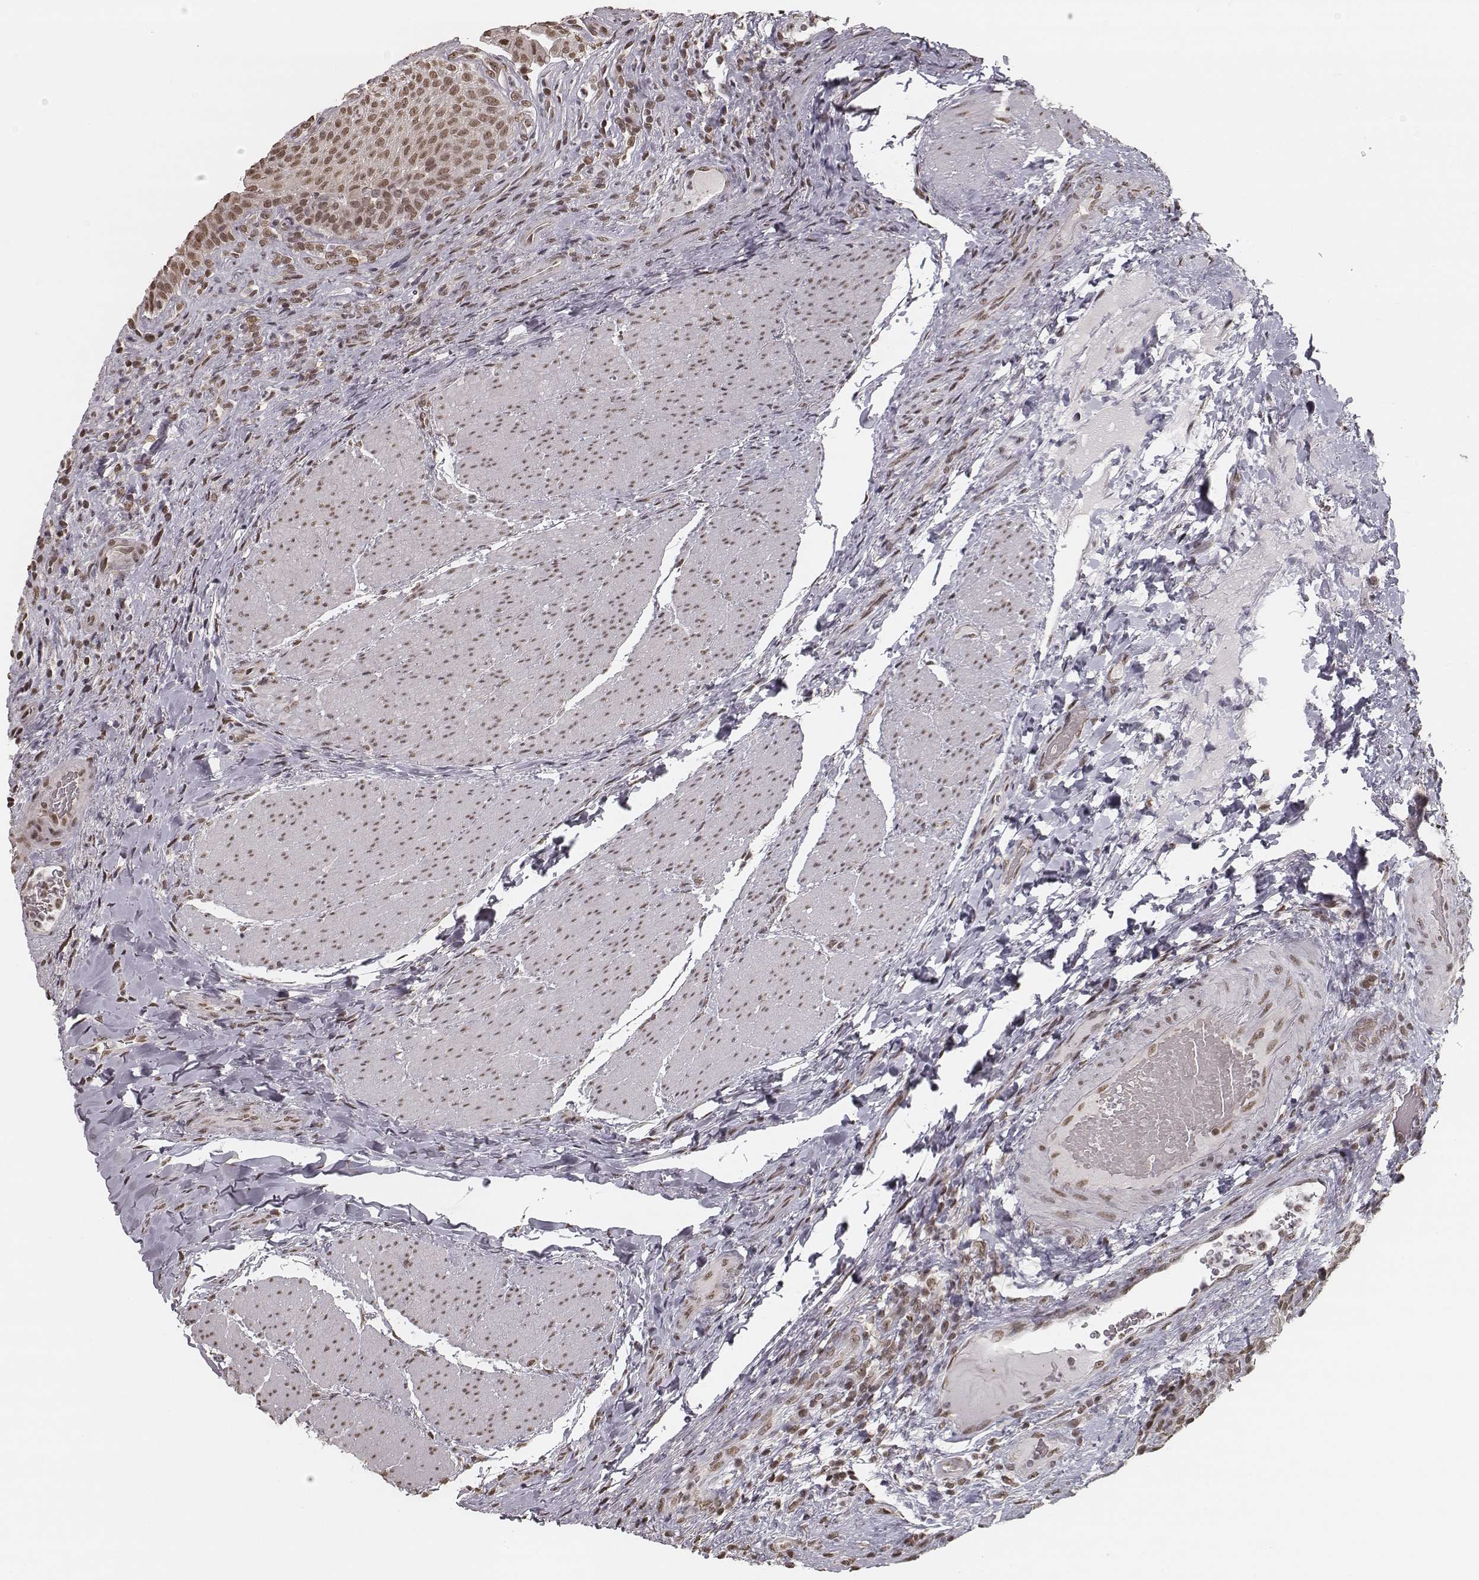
{"staining": {"intensity": "moderate", "quantity": ">75%", "location": "nuclear"}, "tissue": "urinary bladder", "cell_type": "Urothelial cells", "image_type": "normal", "snomed": [{"axis": "morphology", "description": "Normal tissue, NOS"}, {"axis": "topography", "description": "Urinary bladder"}, {"axis": "topography", "description": "Peripheral nerve tissue"}], "caption": "Immunohistochemistry (IHC) micrograph of unremarkable urinary bladder stained for a protein (brown), which displays medium levels of moderate nuclear expression in about >75% of urothelial cells.", "gene": "HMGA2", "patient": {"sex": "male", "age": 66}}